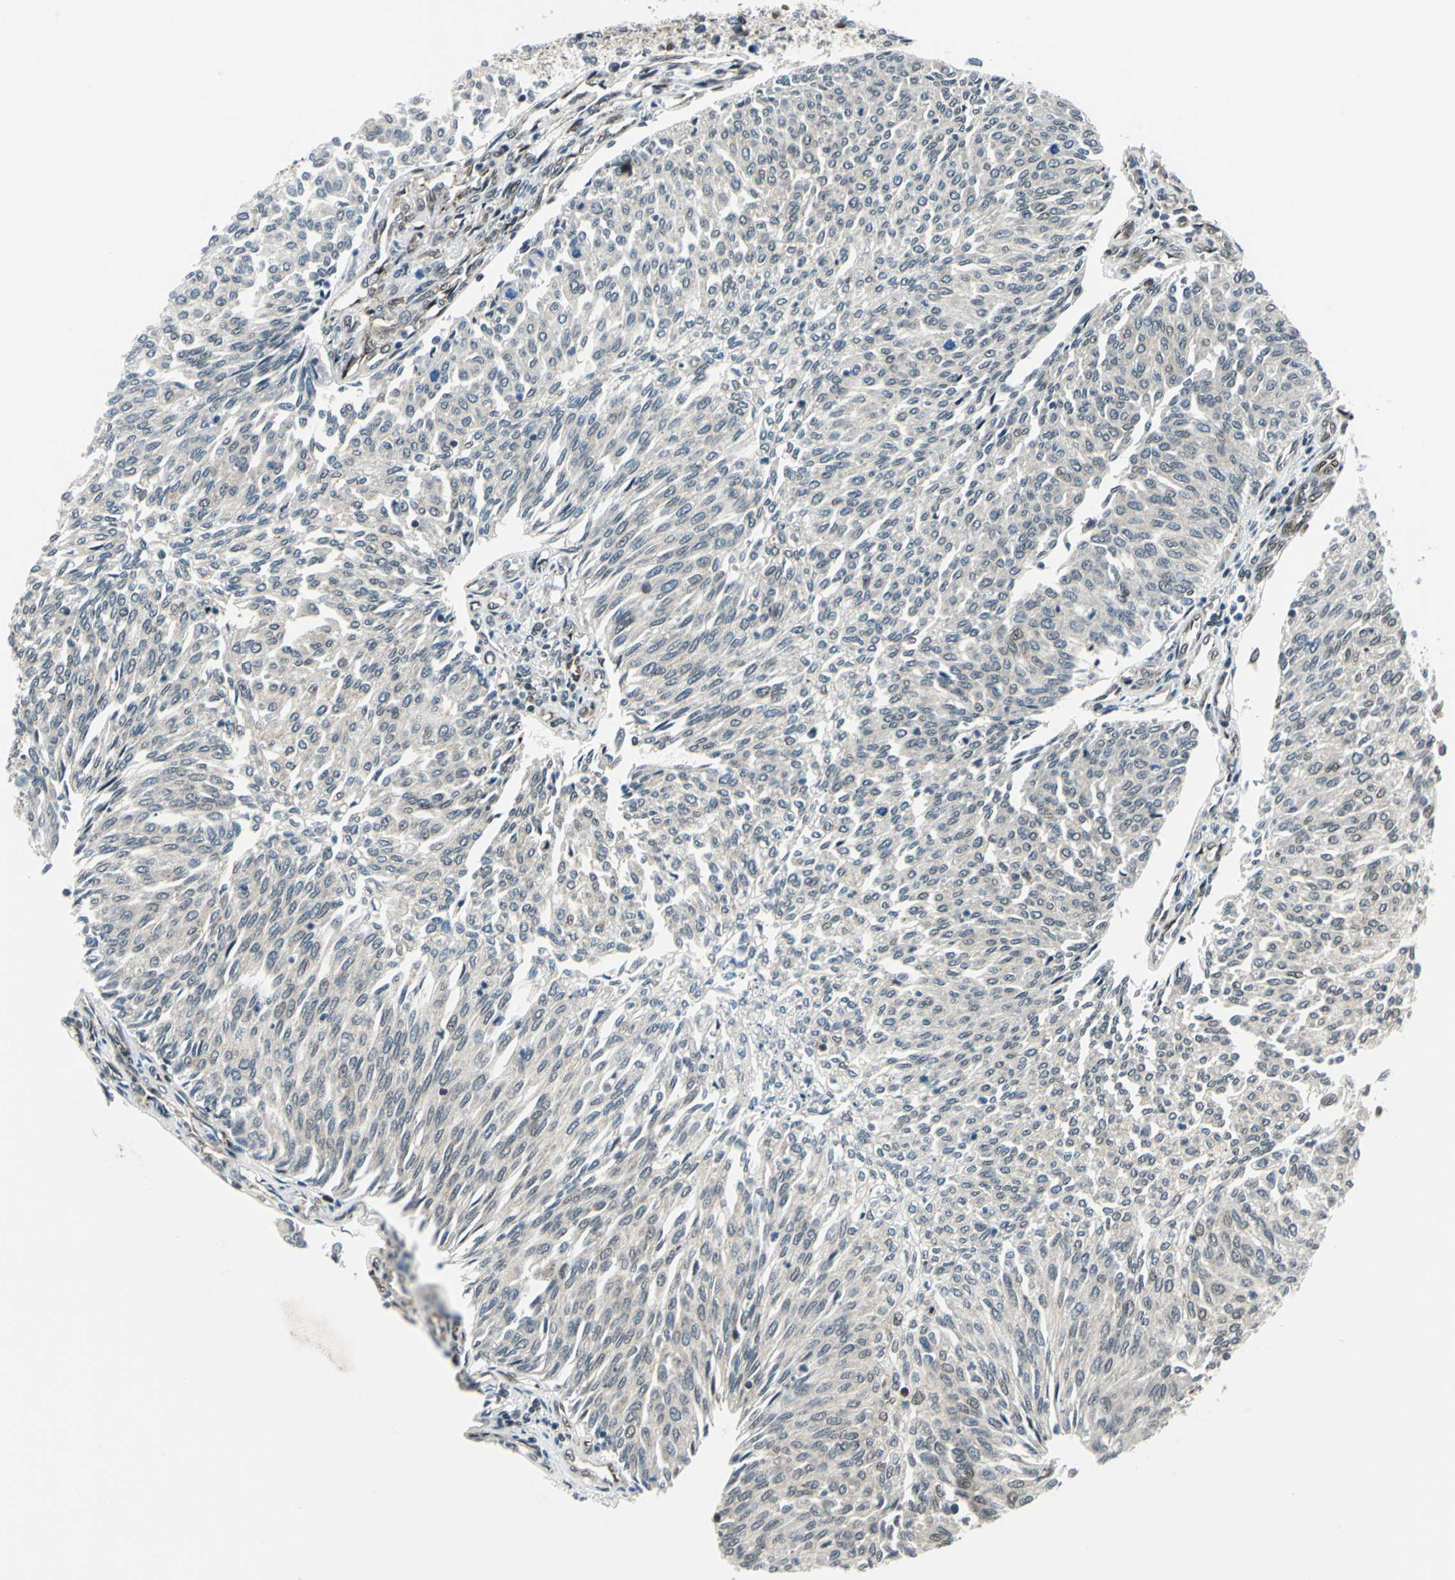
{"staining": {"intensity": "weak", "quantity": "<25%", "location": "cytoplasmic/membranous"}, "tissue": "urothelial cancer", "cell_type": "Tumor cells", "image_type": "cancer", "snomed": [{"axis": "morphology", "description": "Urothelial carcinoma, Low grade"}, {"axis": "topography", "description": "Urinary bladder"}], "caption": "A photomicrograph of human urothelial cancer is negative for staining in tumor cells.", "gene": "POLR3K", "patient": {"sex": "female", "age": 79}}